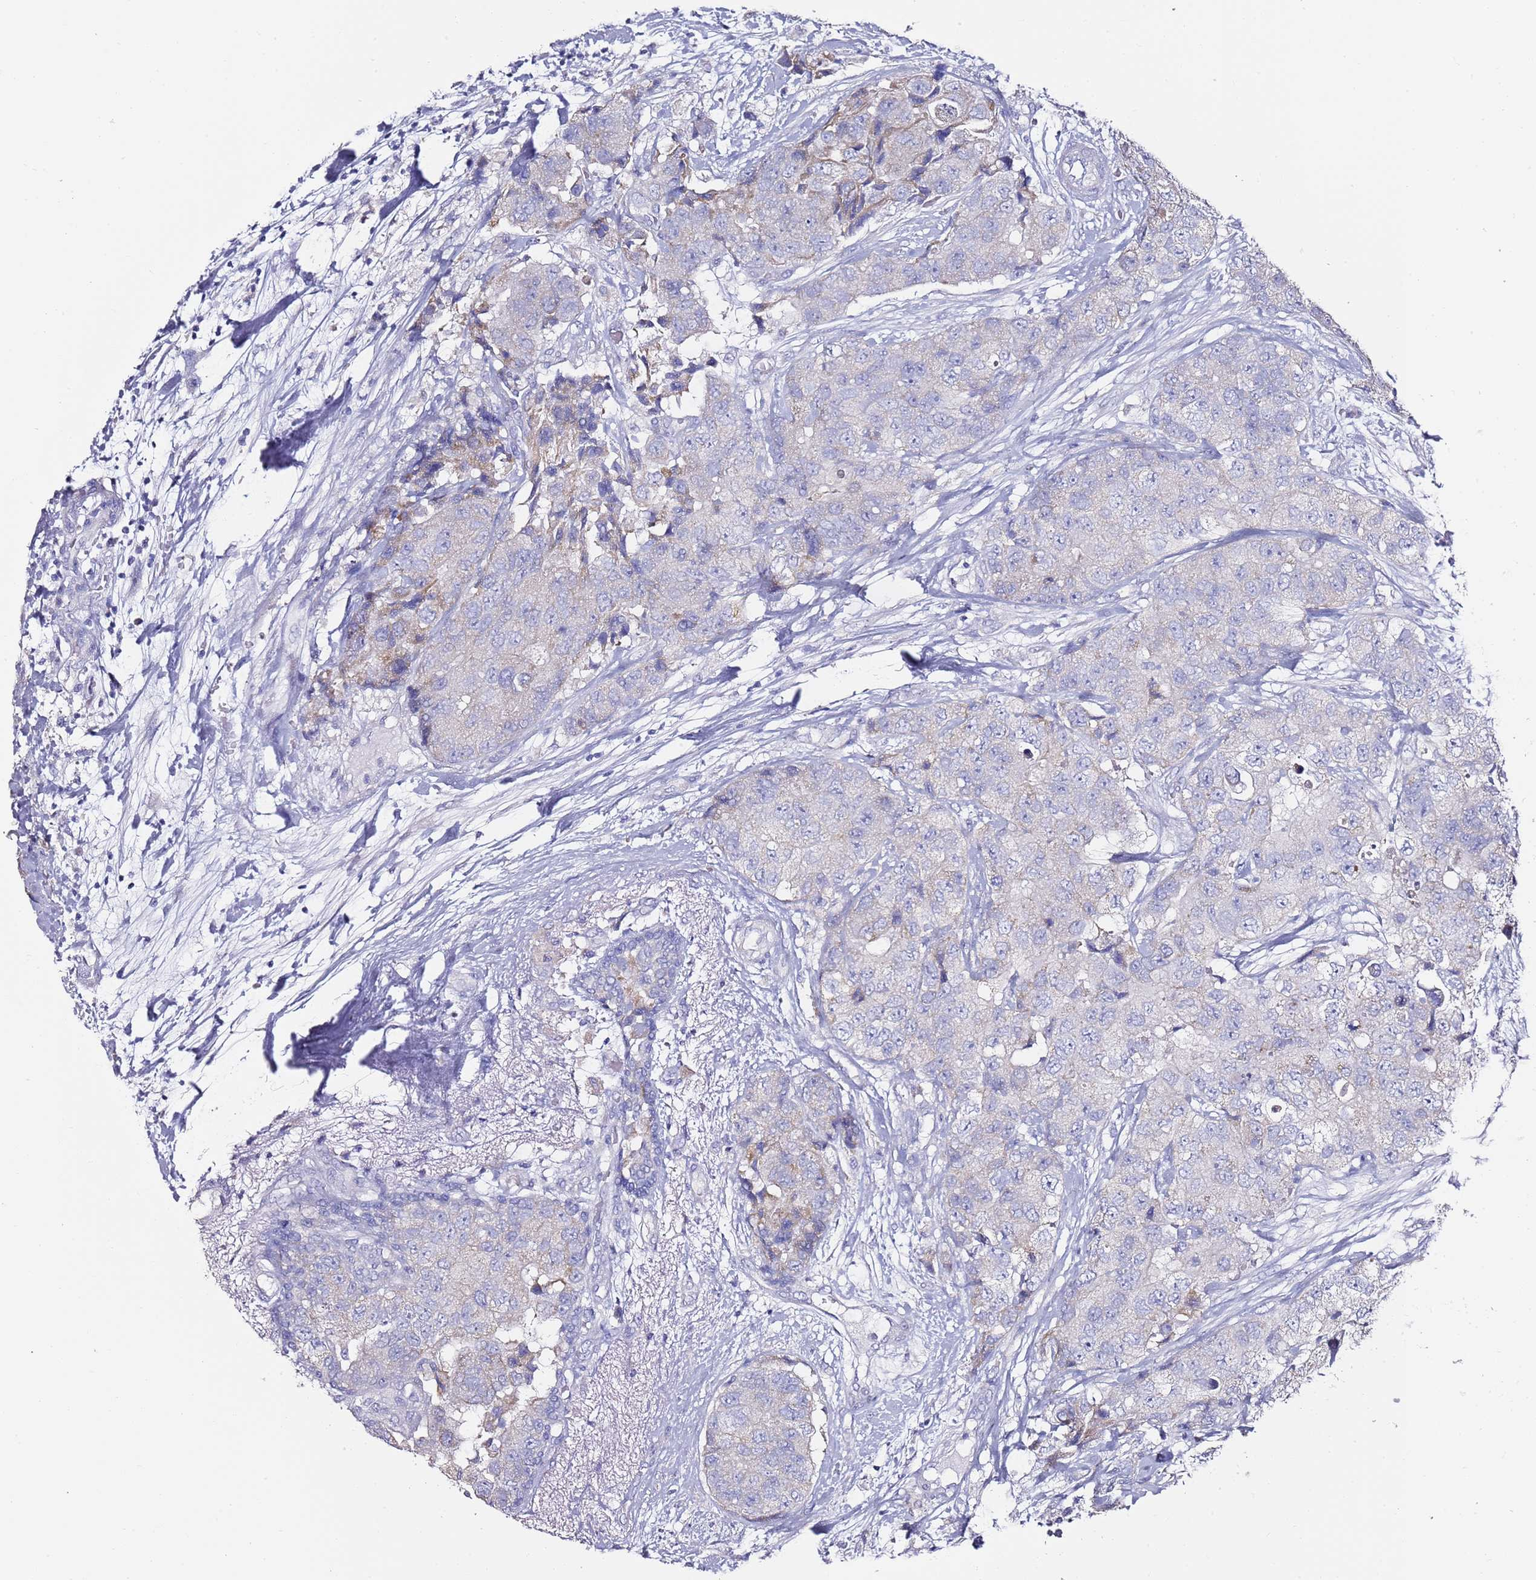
{"staining": {"intensity": "negative", "quantity": "none", "location": "none"}, "tissue": "breast cancer", "cell_type": "Tumor cells", "image_type": "cancer", "snomed": [{"axis": "morphology", "description": "Duct carcinoma"}, {"axis": "topography", "description": "Breast"}], "caption": "Photomicrograph shows no significant protein staining in tumor cells of breast cancer.", "gene": "MYBPC3", "patient": {"sex": "female", "age": 62}}